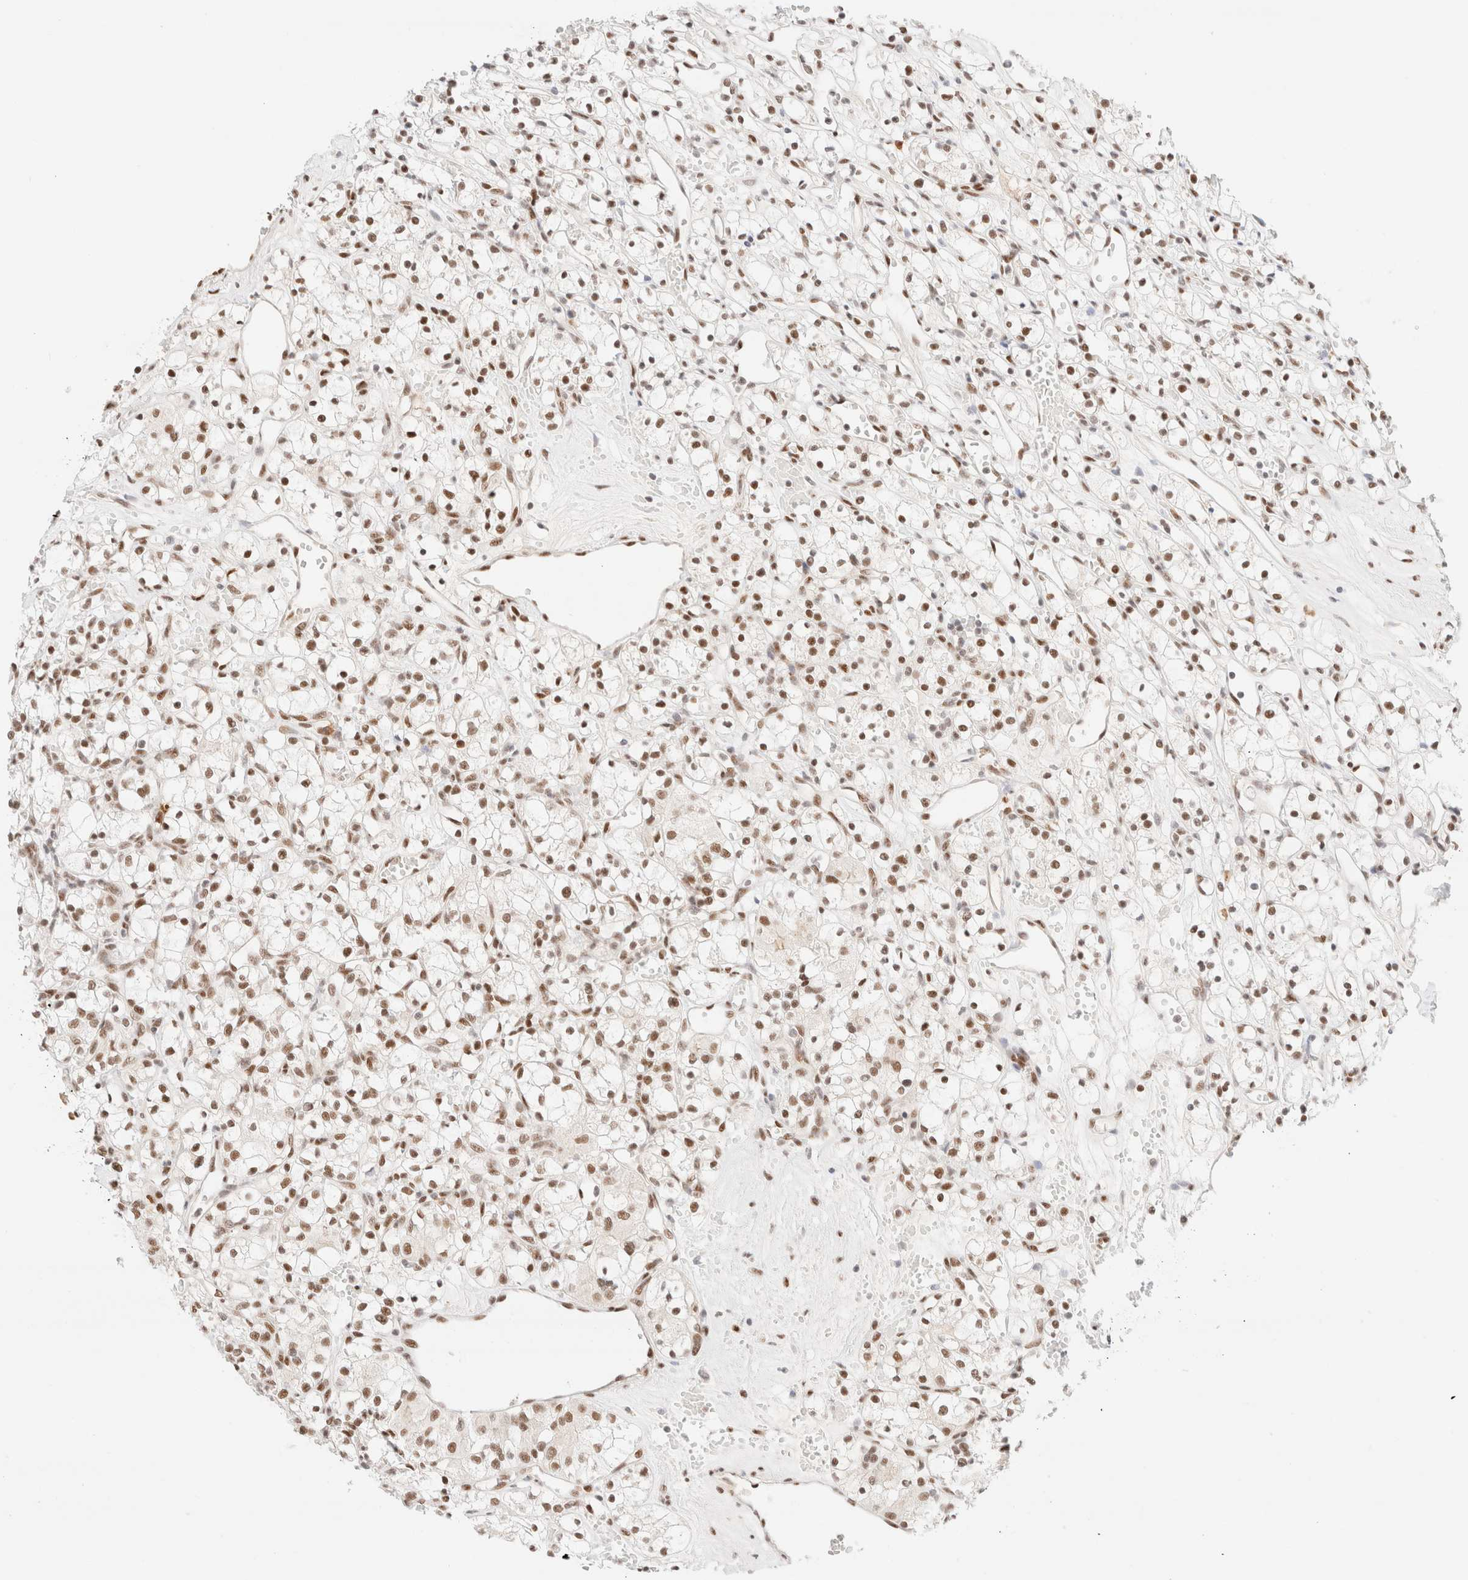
{"staining": {"intensity": "moderate", "quantity": ">75%", "location": "nuclear"}, "tissue": "renal cancer", "cell_type": "Tumor cells", "image_type": "cancer", "snomed": [{"axis": "morphology", "description": "Adenocarcinoma, NOS"}, {"axis": "topography", "description": "Kidney"}], "caption": "Immunohistochemistry (IHC) histopathology image of human renal cancer stained for a protein (brown), which displays medium levels of moderate nuclear positivity in about >75% of tumor cells.", "gene": "CIC", "patient": {"sex": "female", "age": 59}}